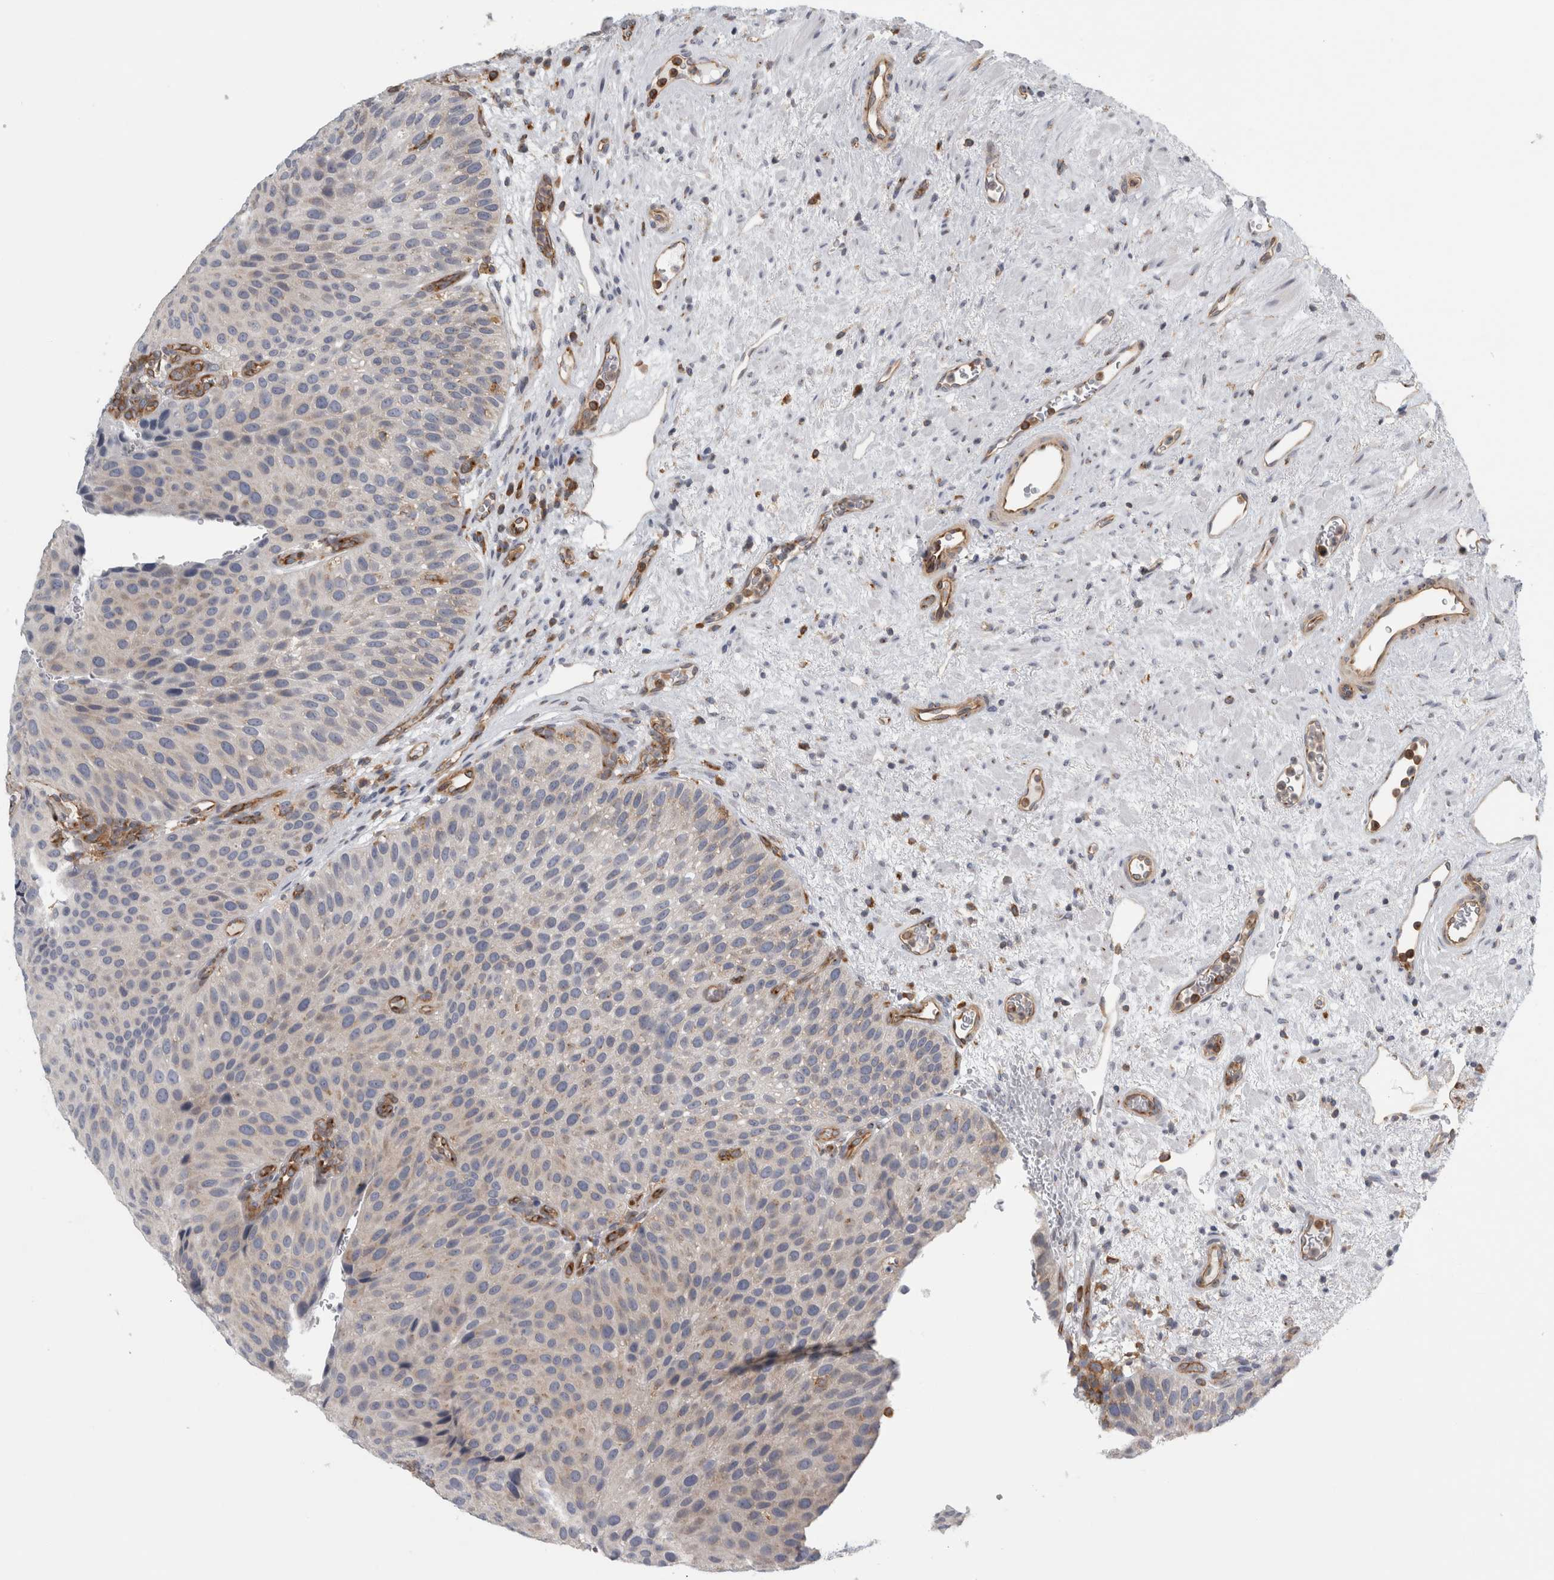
{"staining": {"intensity": "weak", "quantity": "<25%", "location": "cytoplasmic/membranous"}, "tissue": "urothelial cancer", "cell_type": "Tumor cells", "image_type": "cancer", "snomed": [{"axis": "morphology", "description": "Normal tissue, NOS"}, {"axis": "morphology", "description": "Urothelial carcinoma, Low grade"}, {"axis": "topography", "description": "Urinary bladder"}, {"axis": "topography", "description": "Prostate"}], "caption": "A micrograph of low-grade urothelial carcinoma stained for a protein exhibits no brown staining in tumor cells.", "gene": "PEX6", "patient": {"sex": "male", "age": 60}}